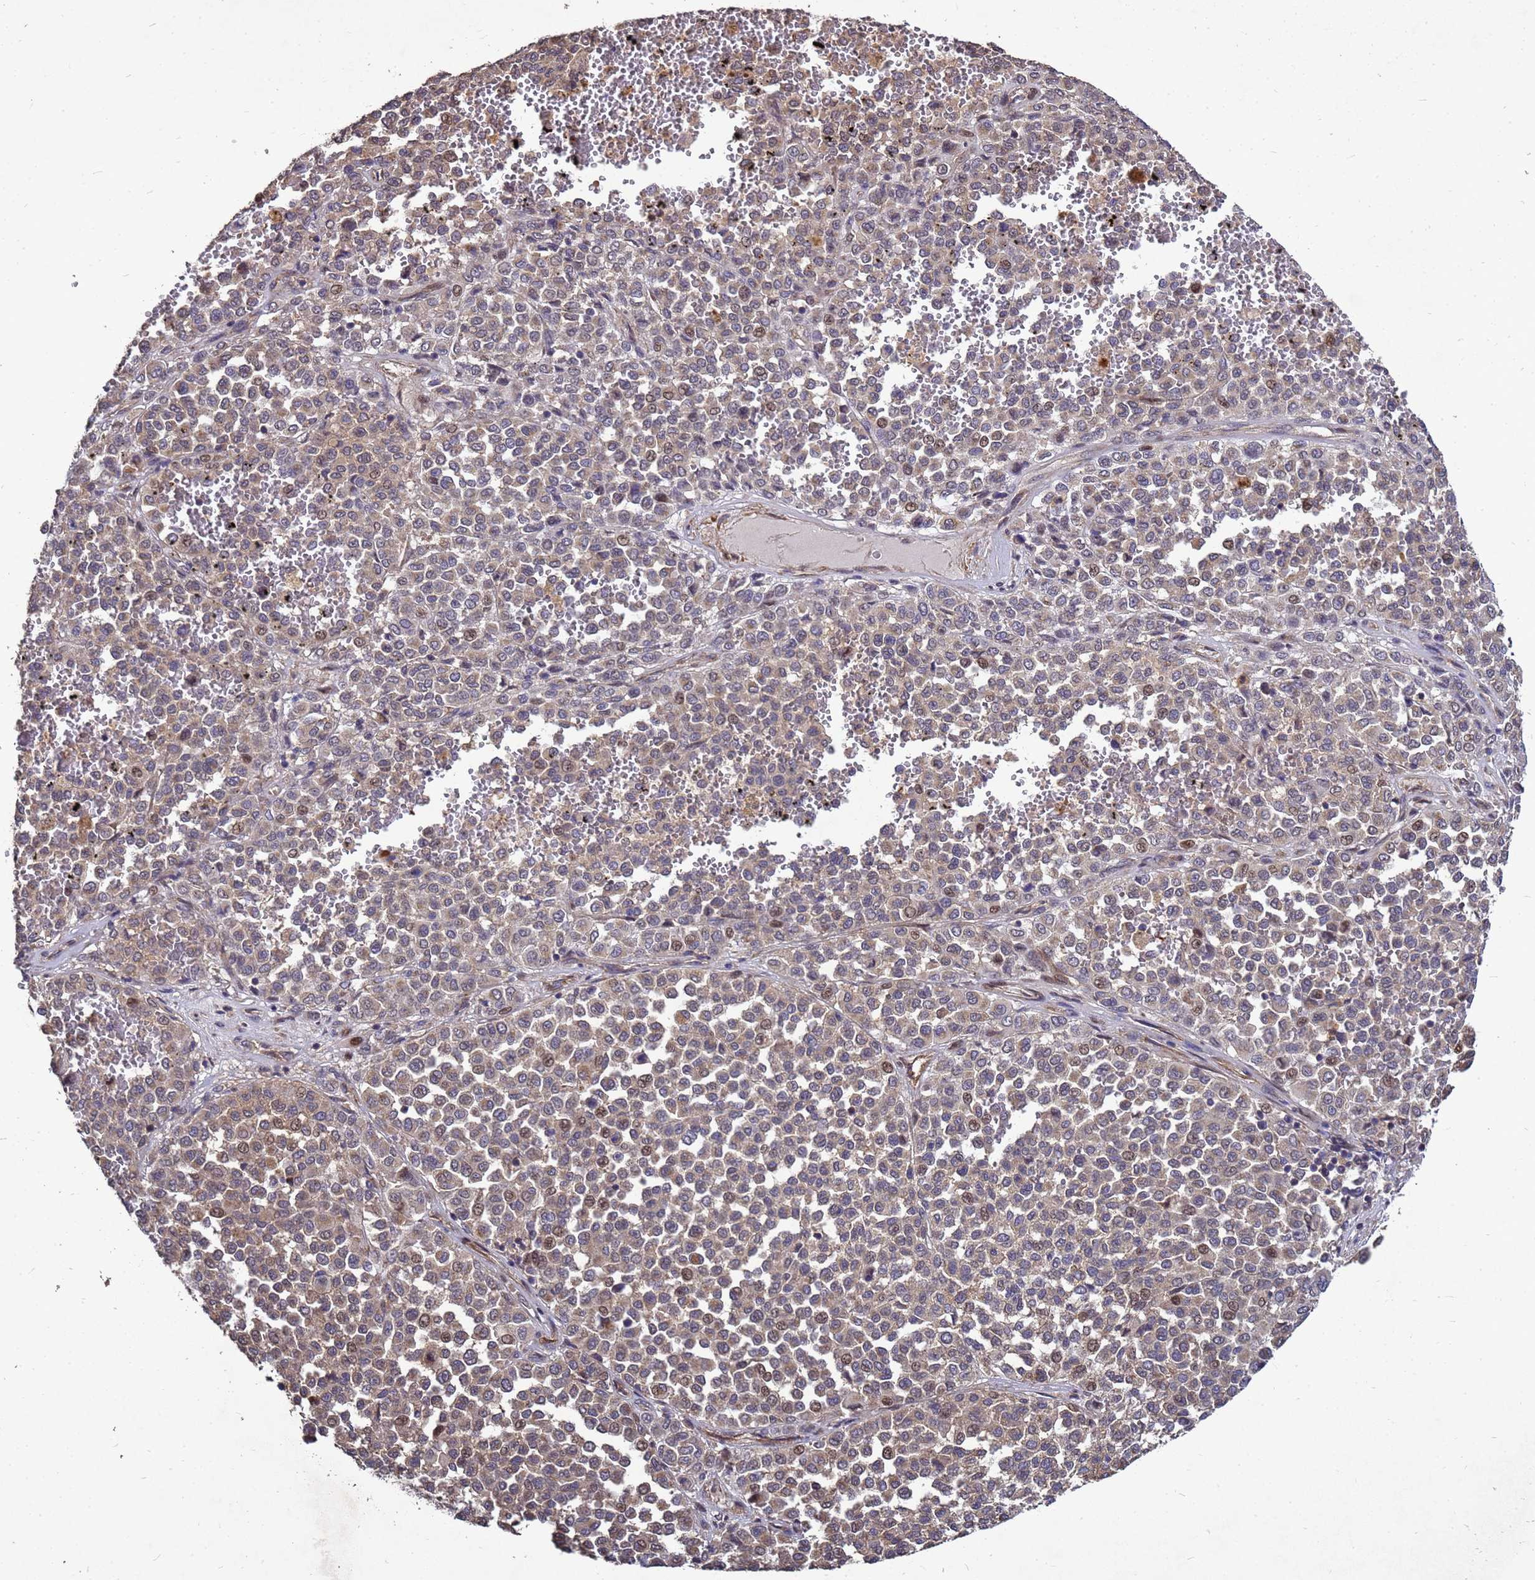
{"staining": {"intensity": "weak", "quantity": ">75%", "location": "cytoplasmic/membranous,nuclear"}, "tissue": "melanoma", "cell_type": "Tumor cells", "image_type": "cancer", "snomed": [{"axis": "morphology", "description": "Malignant melanoma, Metastatic site"}, {"axis": "topography", "description": "Pancreas"}], "caption": "An image of malignant melanoma (metastatic site) stained for a protein displays weak cytoplasmic/membranous and nuclear brown staining in tumor cells. (IHC, brightfield microscopy, high magnification).", "gene": "RSPRY1", "patient": {"sex": "female", "age": 30}}